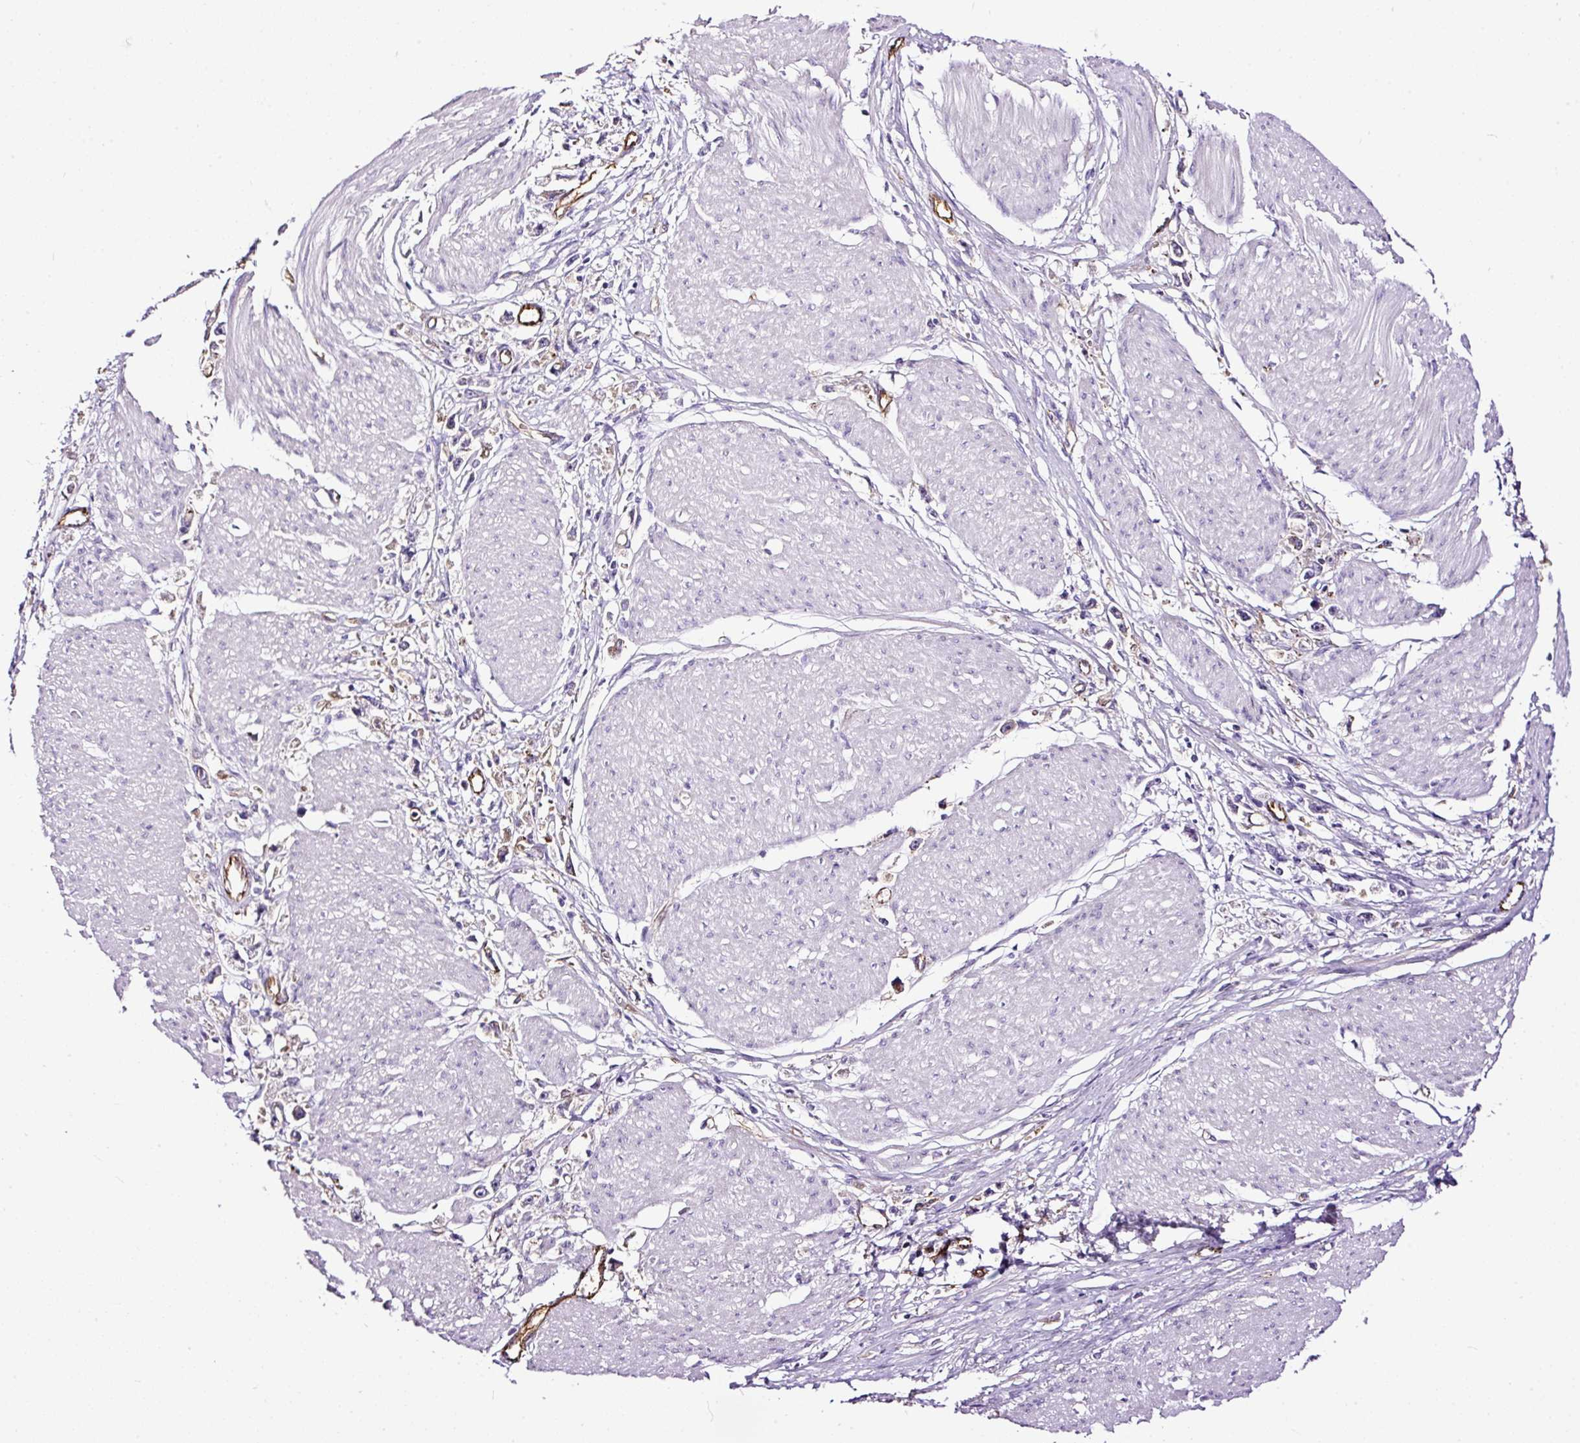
{"staining": {"intensity": "negative", "quantity": "none", "location": "none"}, "tissue": "stomach cancer", "cell_type": "Tumor cells", "image_type": "cancer", "snomed": [{"axis": "morphology", "description": "Adenocarcinoma, NOS"}, {"axis": "topography", "description": "Stomach"}], "caption": "Immunohistochemistry image of adenocarcinoma (stomach) stained for a protein (brown), which displays no staining in tumor cells.", "gene": "MAGEB16", "patient": {"sex": "female", "age": 59}}